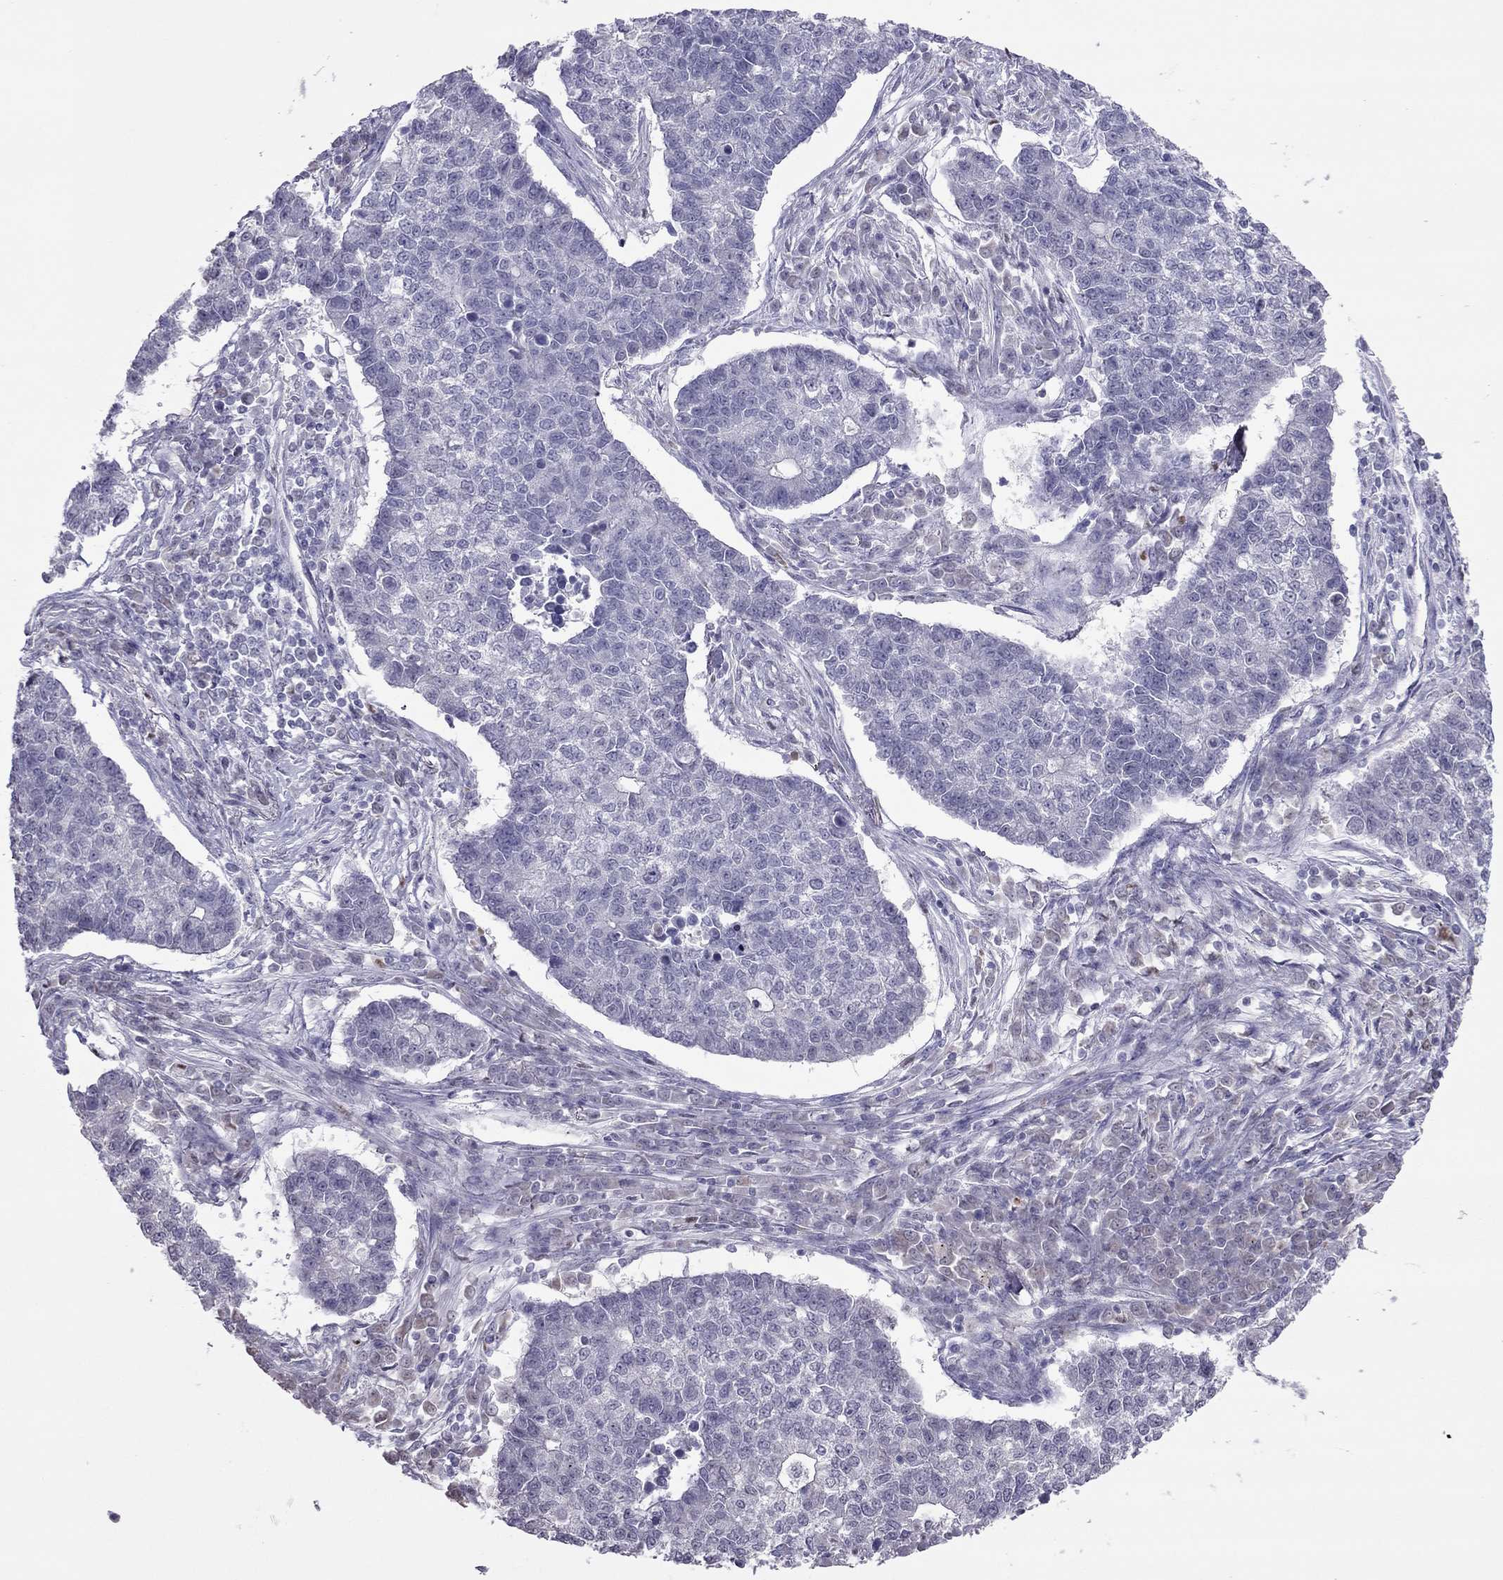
{"staining": {"intensity": "negative", "quantity": "none", "location": "none"}, "tissue": "lung cancer", "cell_type": "Tumor cells", "image_type": "cancer", "snomed": [{"axis": "morphology", "description": "Adenocarcinoma, NOS"}, {"axis": "topography", "description": "Lung"}], "caption": "Immunohistochemistry micrograph of adenocarcinoma (lung) stained for a protein (brown), which exhibits no expression in tumor cells.", "gene": "SPINT3", "patient": {"sex": "male", "age": 57}}